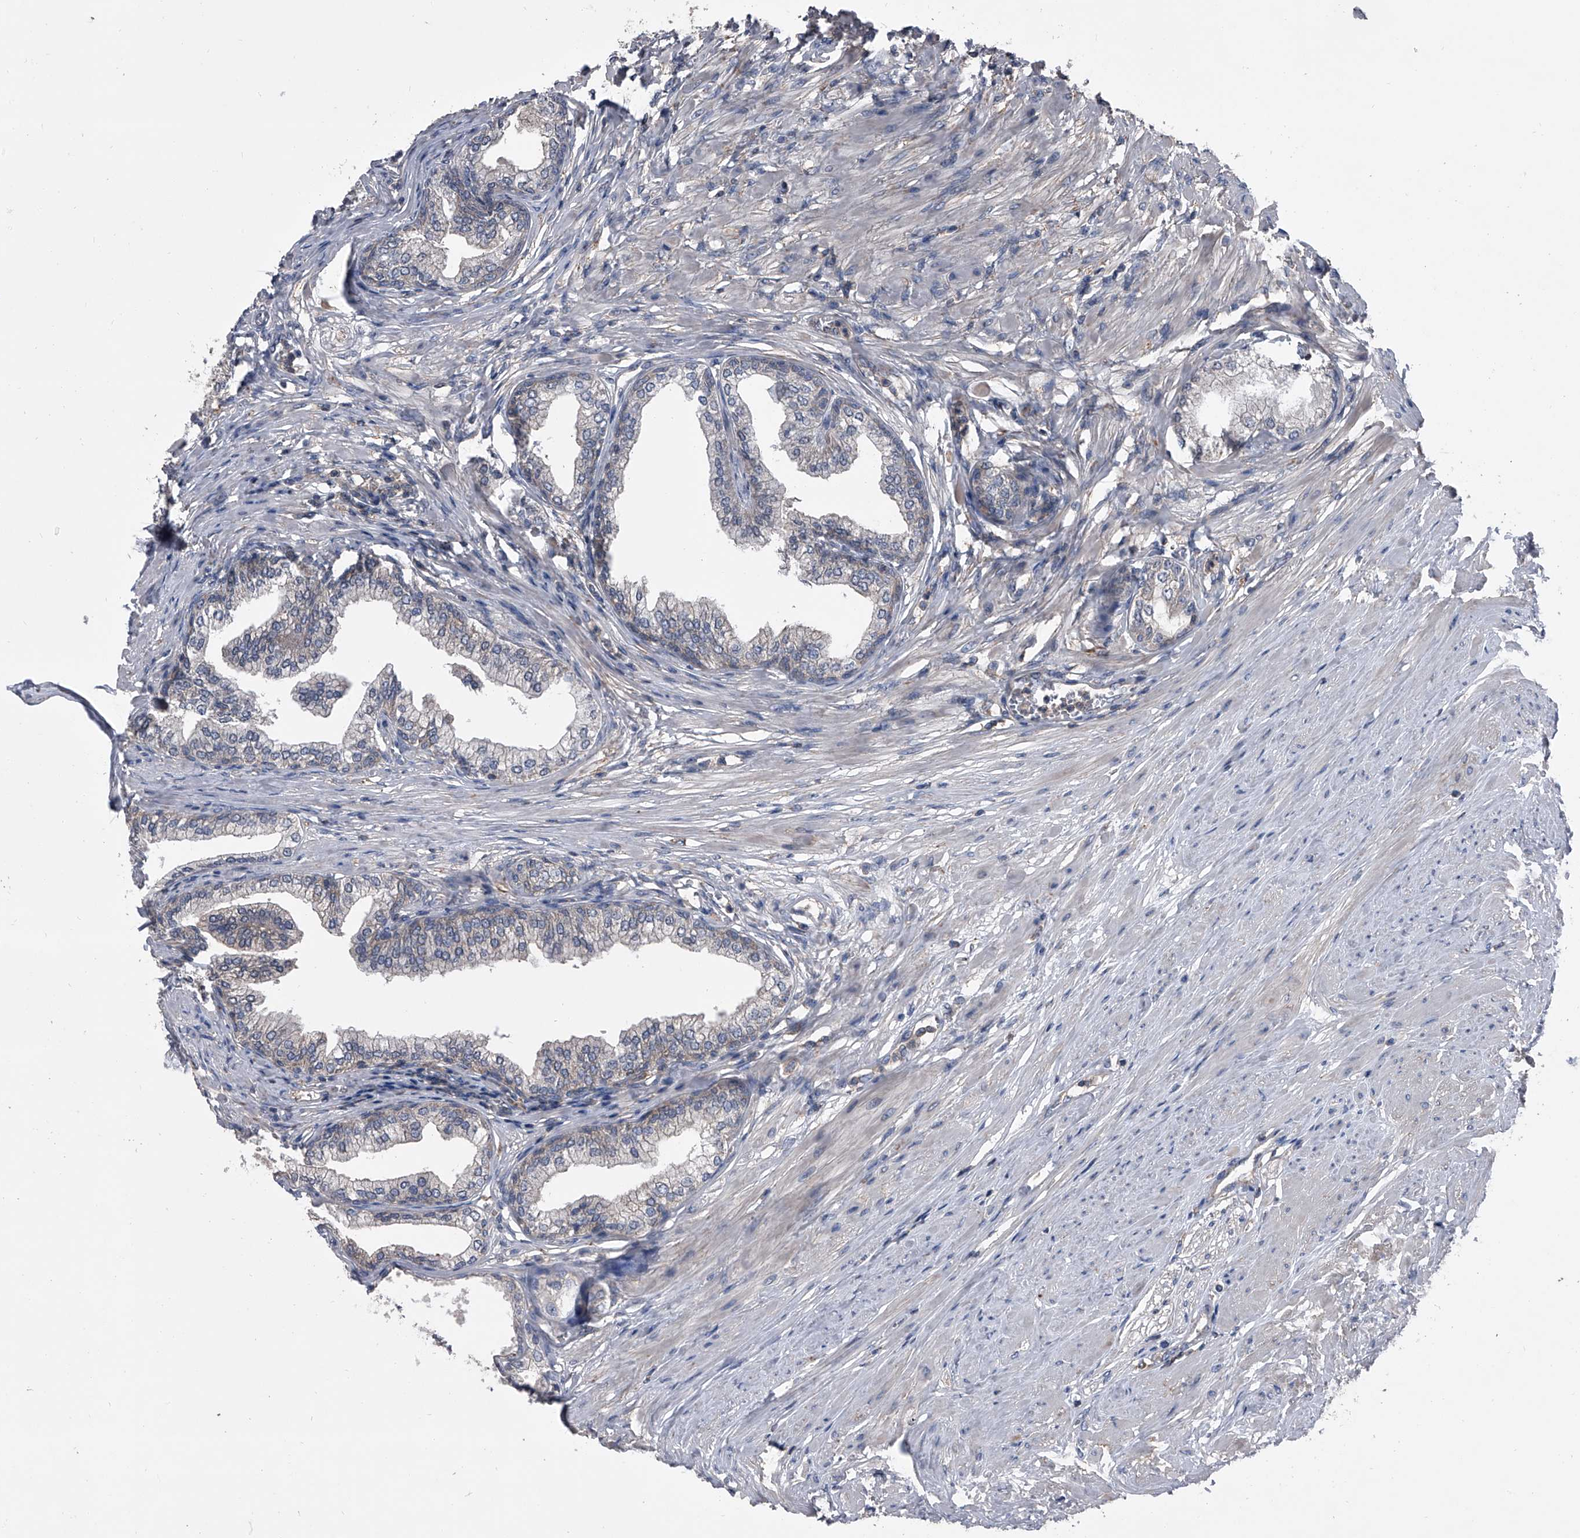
{"staining": {"intensity": "weak", "quantity": "25%-75%", "location": "cytoplasmic/membranous"}, "tissue": "prostate", "cell_type": "Glandular cells", "image_type": "normal", "snomed": [{"axis": "morphology", "description": "Normal tissue, NOS"}, {"axis": "morphology", "description": "Urothelial carcinoma, Low grade"}, {"axis": "topography", "description": "Urinary bladder"}, {"axis": "topography", "description": "Prostate"}], "caption": "Brown immunohistochemical staining in benign prostate exhibits weak cytoplasmic/membranous positivity in approximately 25%-75% of glandular cells.", "gene": "PIP5K1A", "patient": {"sex": "male", "age": 60}}